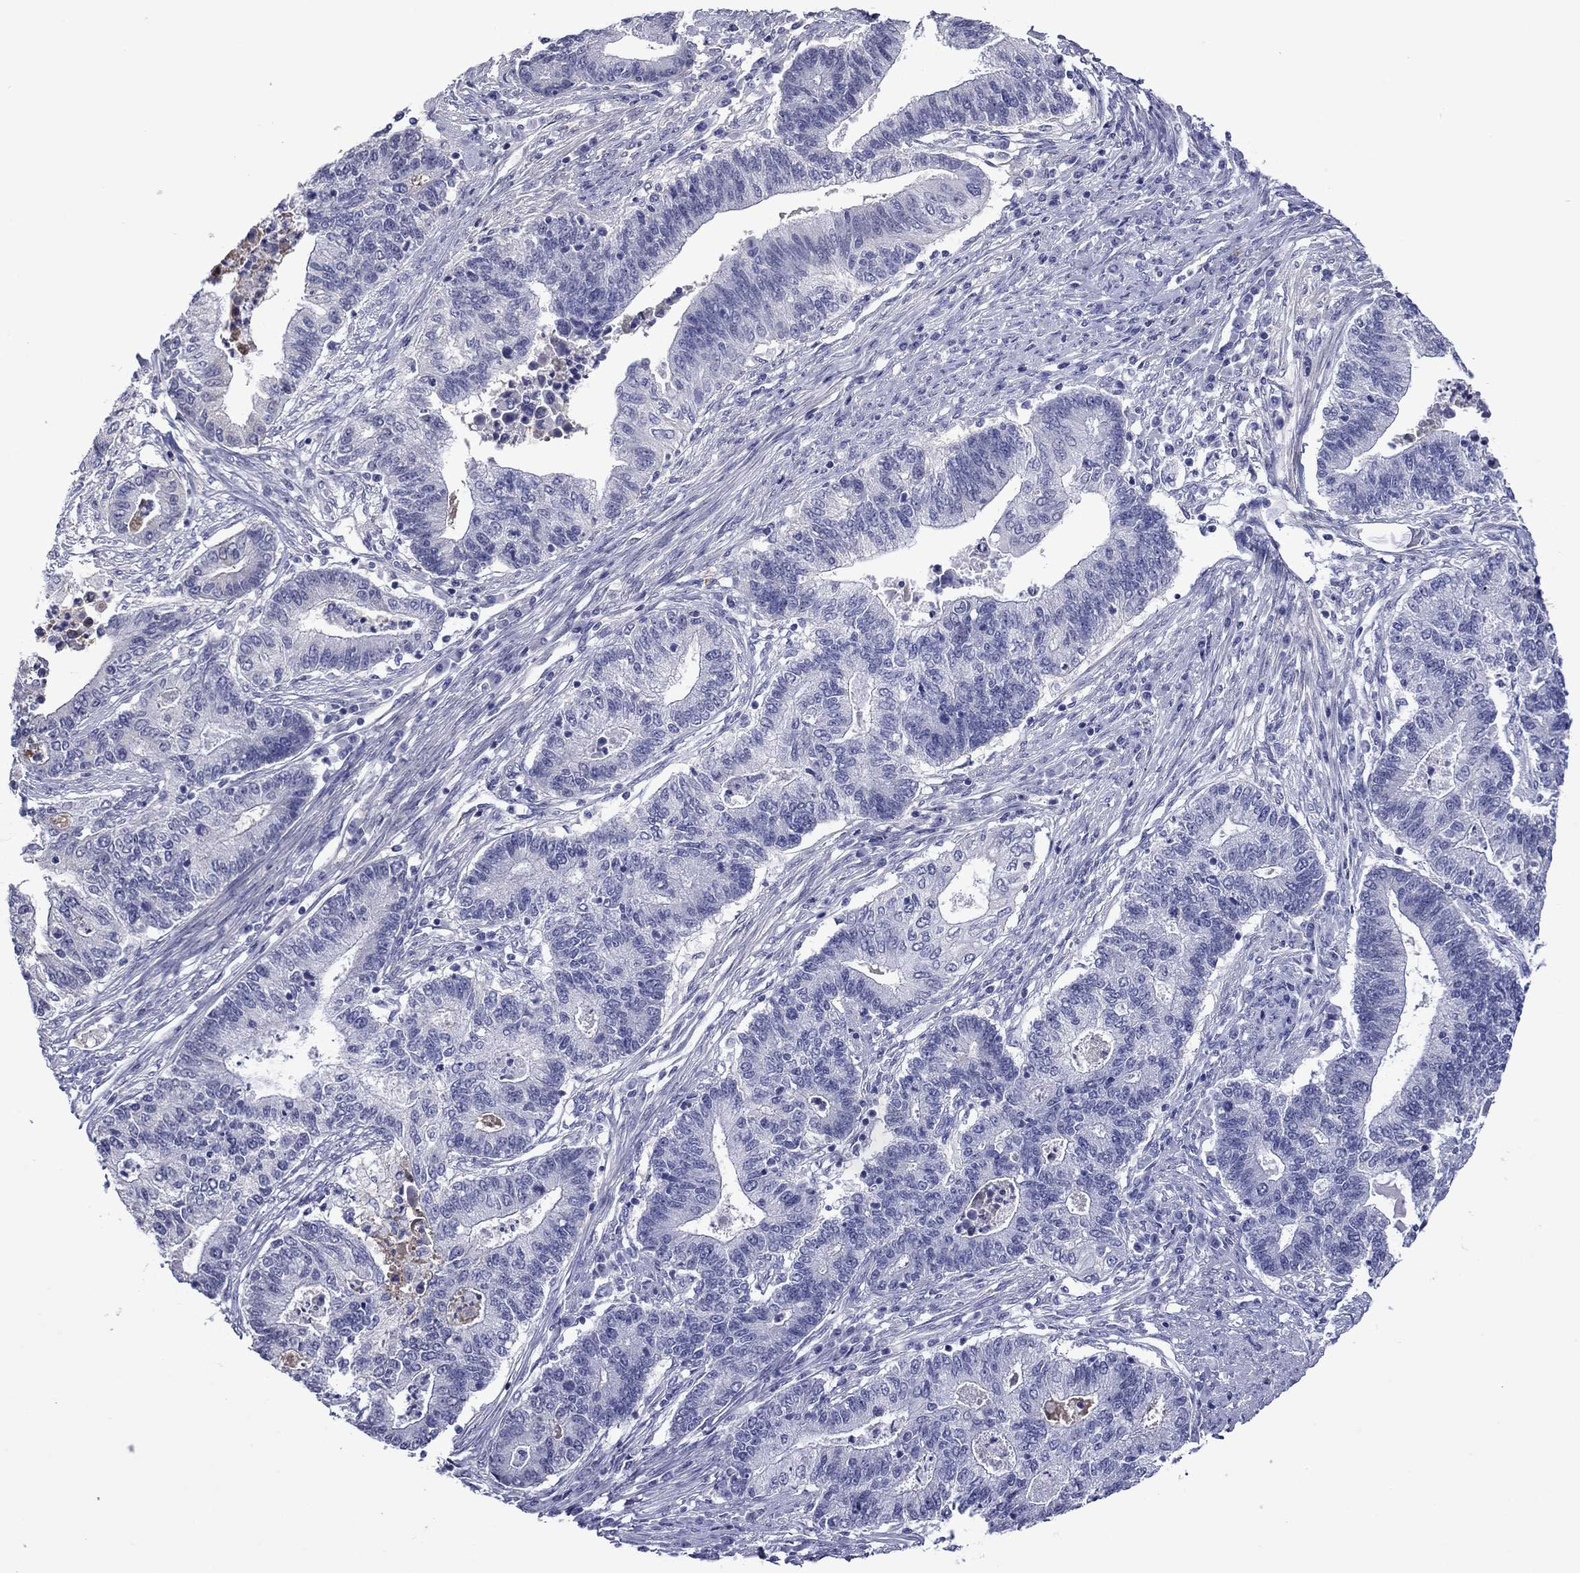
{"staining": {"intensity": "negative", "quantity": "none", "location": "none"}, "tissue": "endometrial cancer", "cell_type": "Tumor cells", "image_type": "cancer", "snomed": [{"axis": "morphology", "description": "Adenocarcinoma, NOS"}, {"axis": "topography", "description": "Uterus"}, {"axis": "topography", "description": "Endometrium"}], "caption": "Immunohistochemistry (IHC) photomicrograph of adenocarcinoma (endometrial) stained for a protein (brown), which displays no expression in tumor cells.", "gene": "APOA2", "patient": {"sex": "female", "age": 54}}